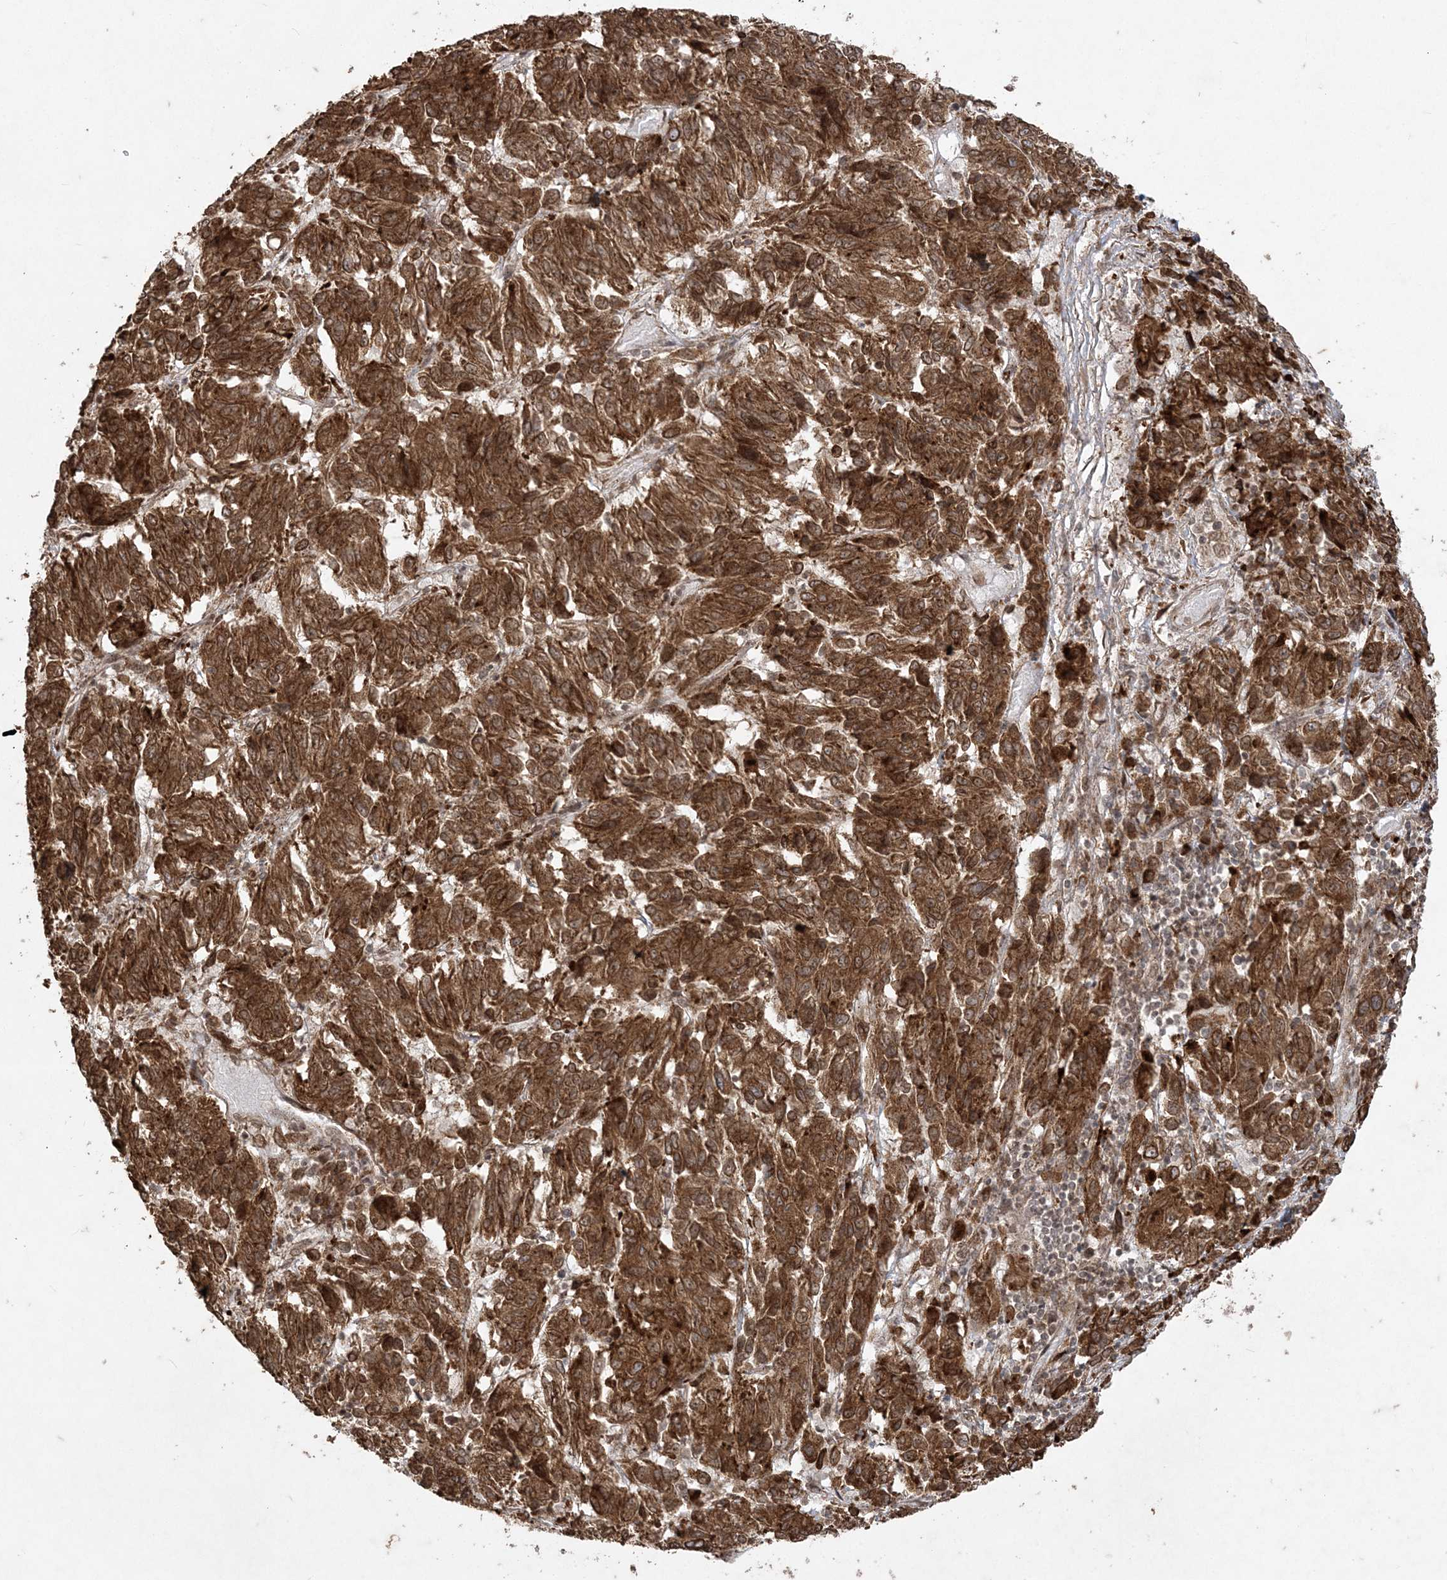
{"staining": {"intensity": "strong", "quantity": ">75%", "location": "cytoplasmic/membranous"}, "tissue": "melanoma", "cell_type": "Tumor cells", "image_type": "cancer", "snomed": [{"axis": "morphology", "description": "Malignant melanoma, Metastatic site"}, {"axis": "topography", "description": "Lung"}], "caption": "A micrograph of malignant melanoma (metastatic site) stained for a protein displays strong cytoplasmic/membranous brown staining in tumor cells.", "gene": "RRAS", "patient": {"sex": "male", "age": 64}}